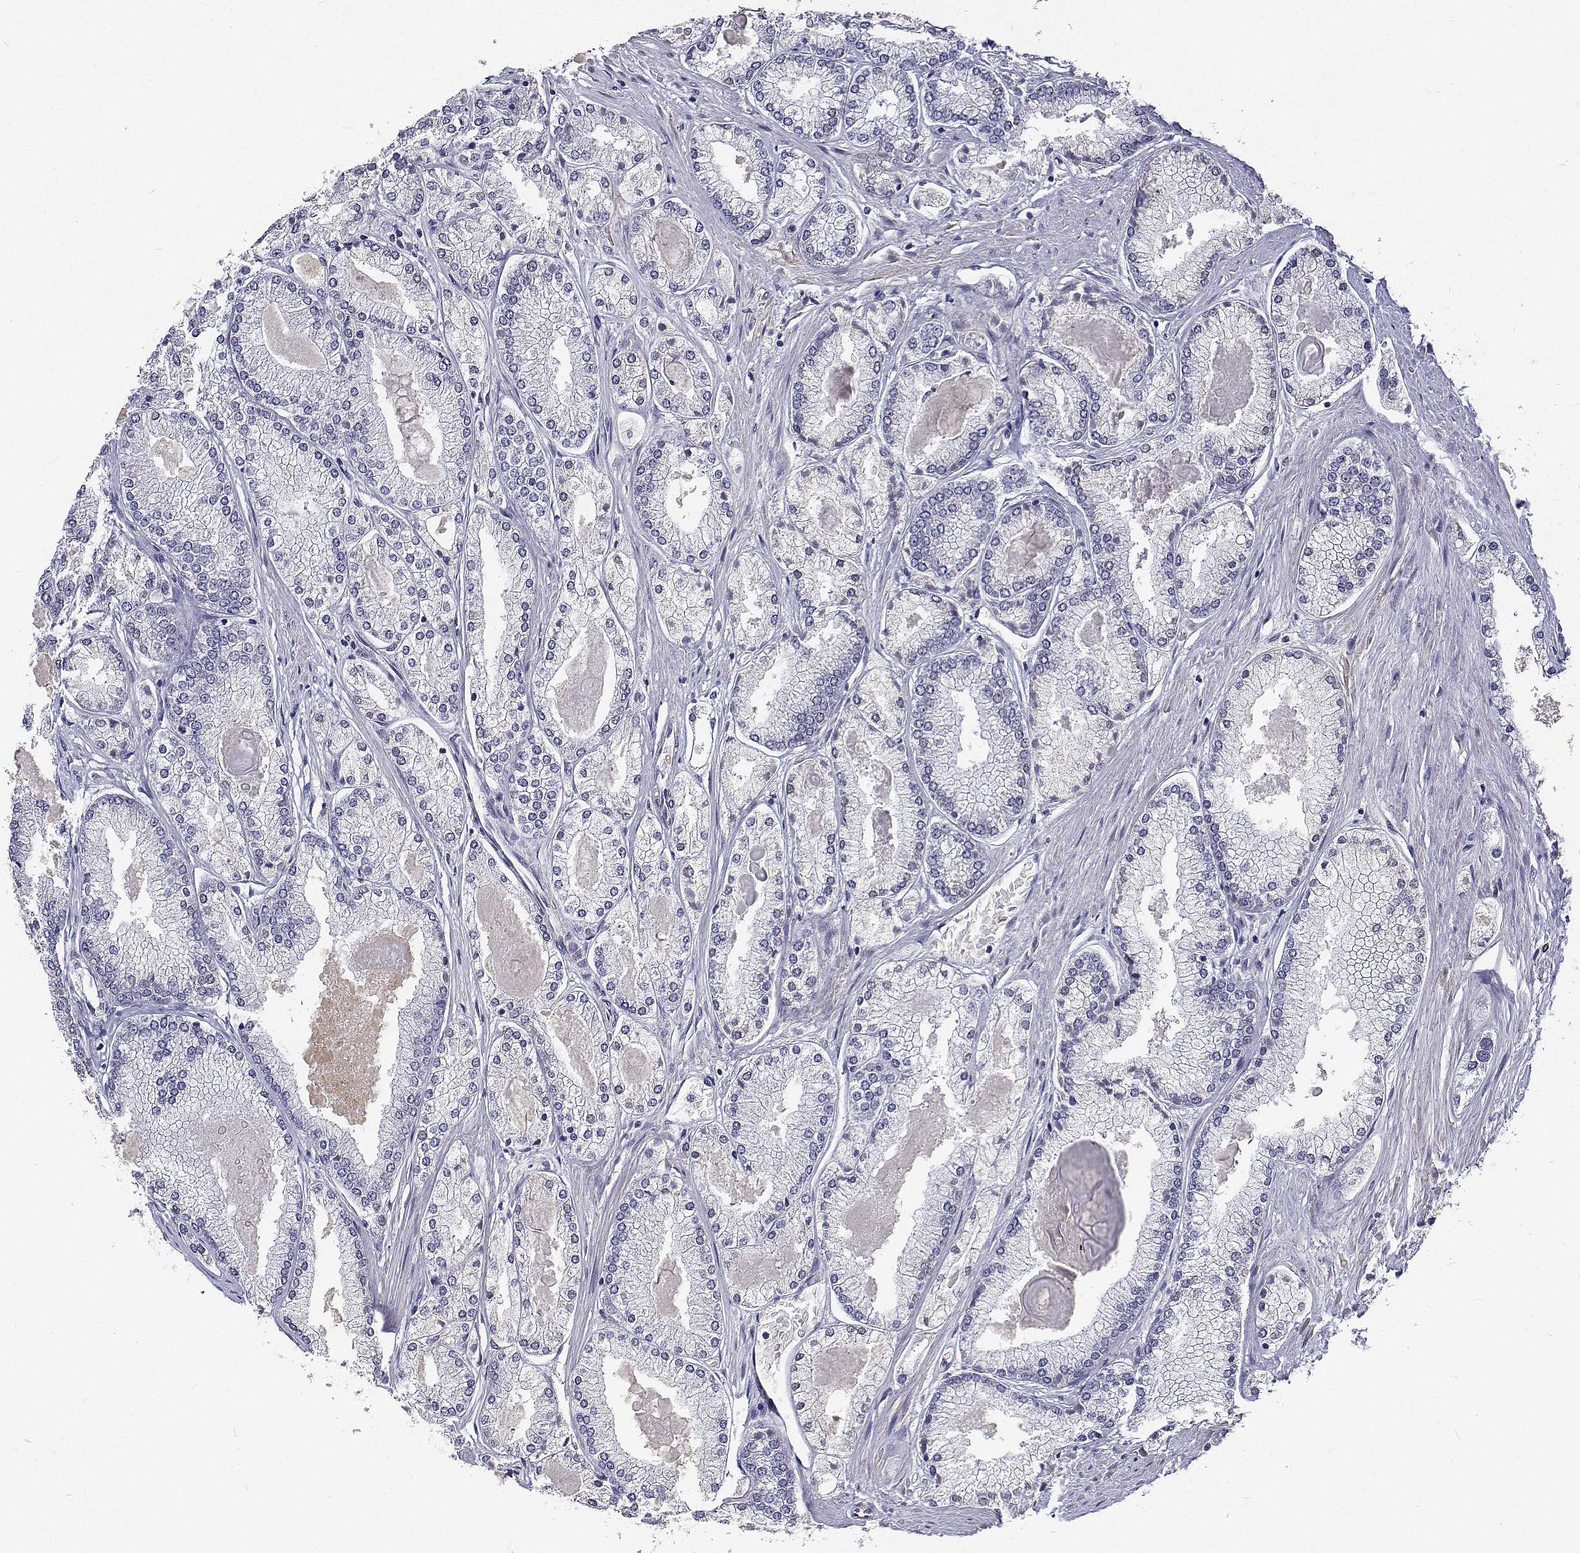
{"staining": {"intensity": "negative", "quantity": "none", "location": "none"}, "tissue": "prostate cancer", "cell_type": "Tumor cells", "image_type": "cancer", "snomed": [{"axis": "morphology", "description": "Adenocarcinoma, High grade"}, {"axis": "topography", "description": "Prostate"}], "caption": "High-grade adenocarcinoma (prostate) was stained to show a protein in brown. There is no significant expression in tumor cells.", "gene": "ATRX", "patient": {"sex": "male", "age": 68}}